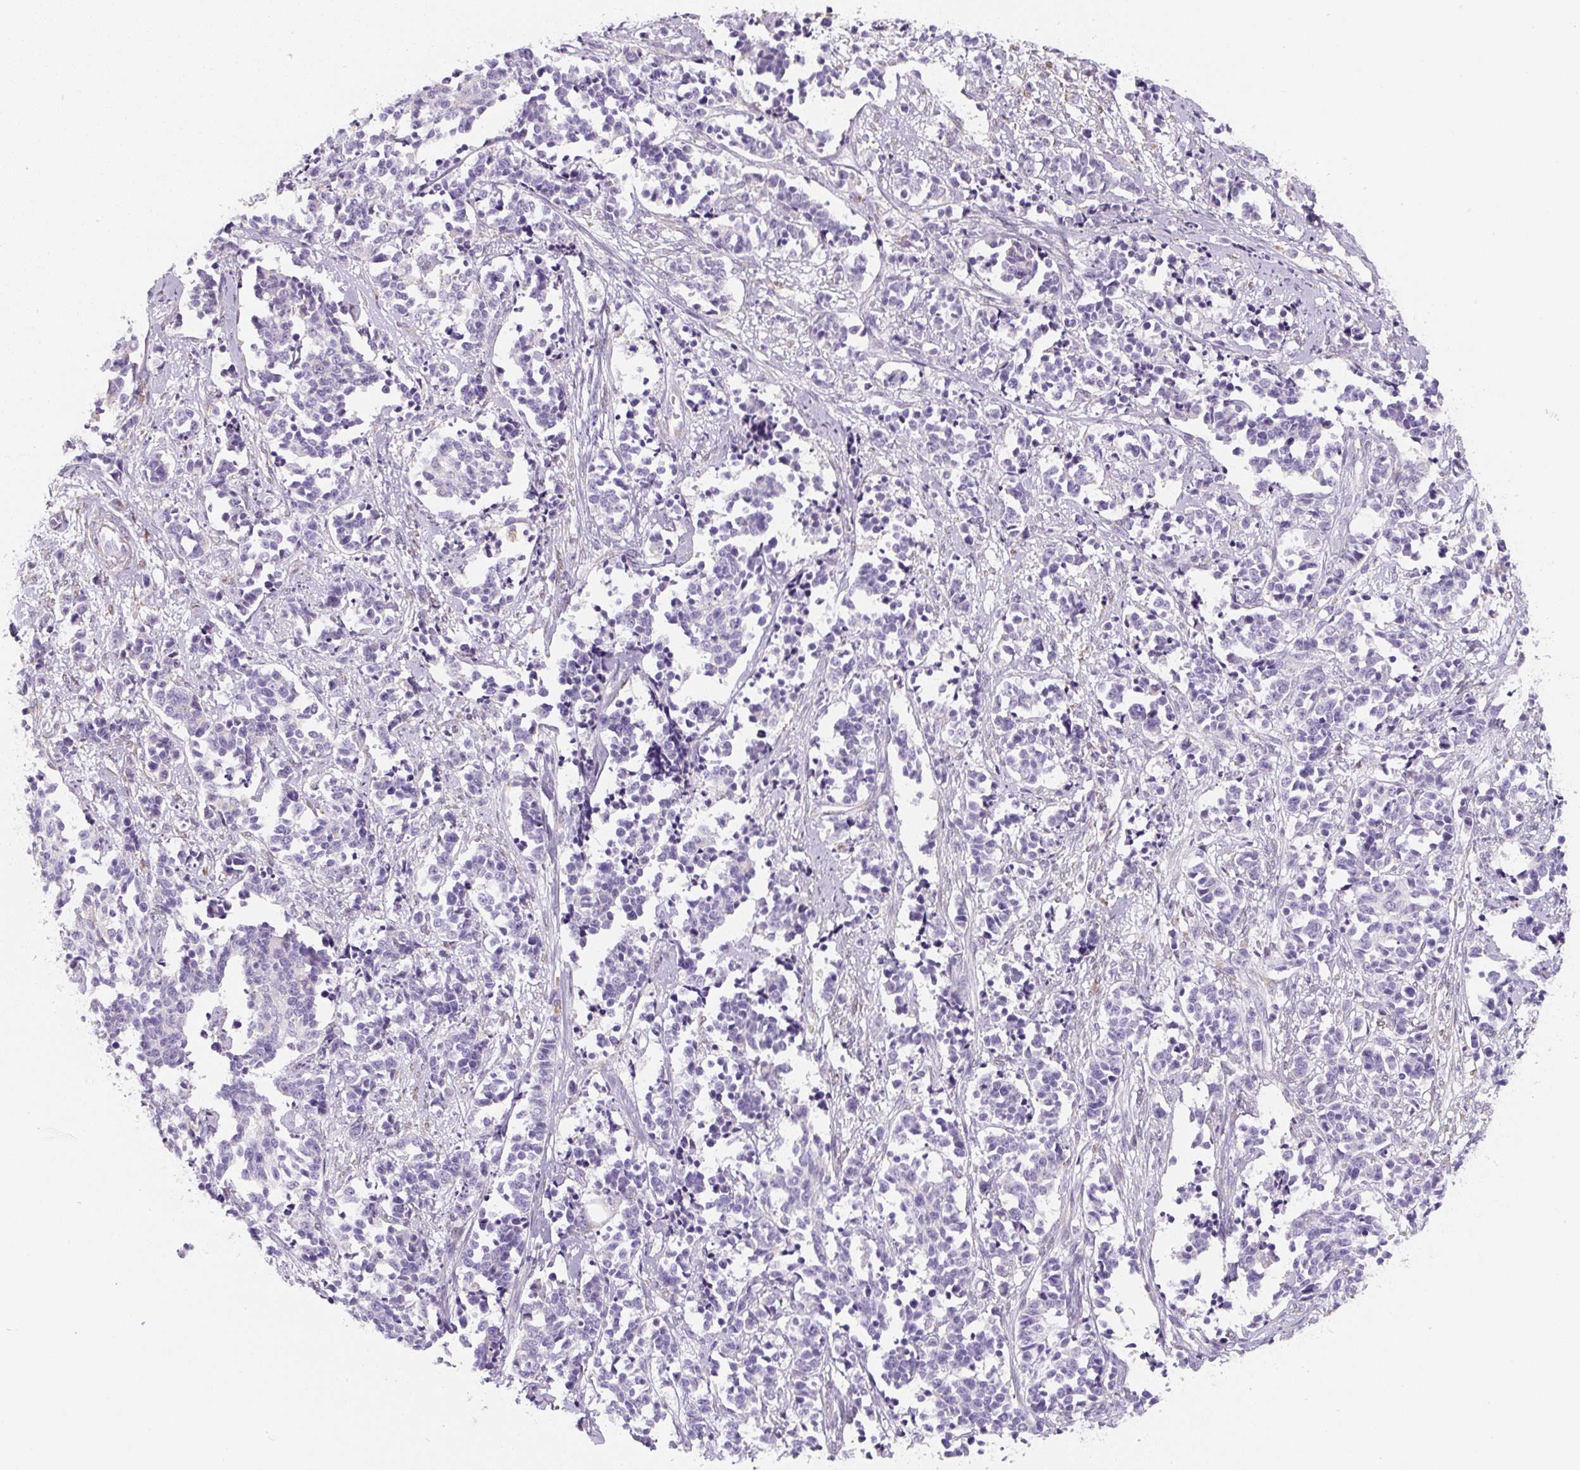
{"staining": {"intensity": "negative", "quantity": "none", "location": "none"}, "tissue": "cervical cancer", "cell_type": "Tumor cells", "image_type": "cancer", "snomed": [{"axis": "morphology", "description": "Normal tissue, NOS"}, {"axis": "morphology", "description": "Squamous cell carcinoma, NOS"}, {"axis": "topography", "description": "Cervix"}], "caption": "DAB (3,3'-diaminobenzidine) immunohistochemical staining of human cervical cancer displays no significant staining in tumor cells.", "gene": "PWWP3B", "patient": {"sex": "female", "age": 35}}